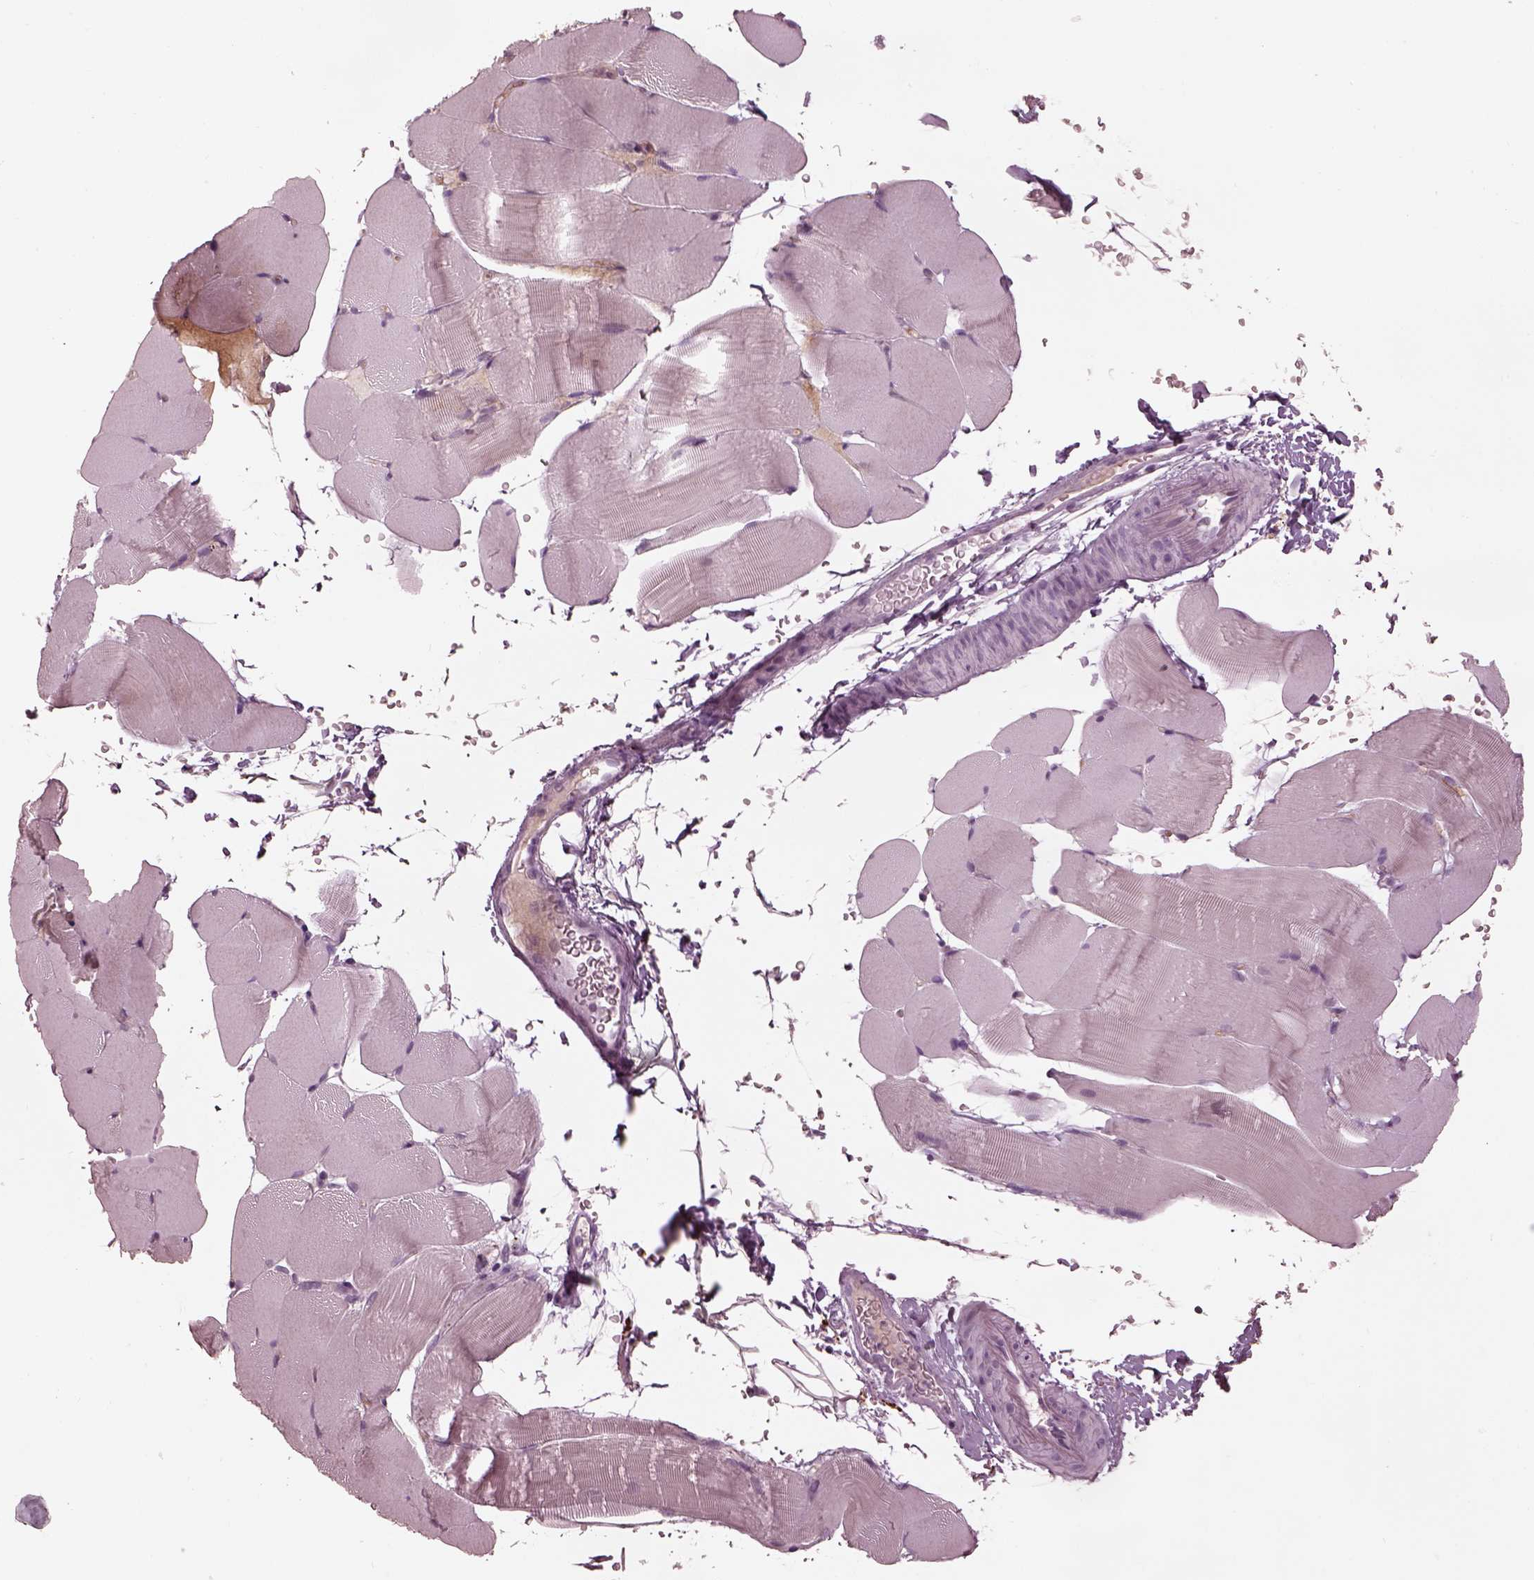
{"staining": {"intensity": "negative", "quantity": "none", "location": "none"}, "tissue": "skeletal muscle", "cell_type": "Myocytes", "image_type": "normal", "snomed": [{"axis": "morphology", "description": "Normal tissue, NOS"}, {"axis": "topography", "description": "Skeletal muscle"}], "caption": "Immunohistochemistry (IHC) photomicrograph of benign human skeletal muscle stained for a protein (brown), which exhibits no staining in myocytes.", "gene": "KCNA2", "patient": {"sex": "female", "age": 37}}